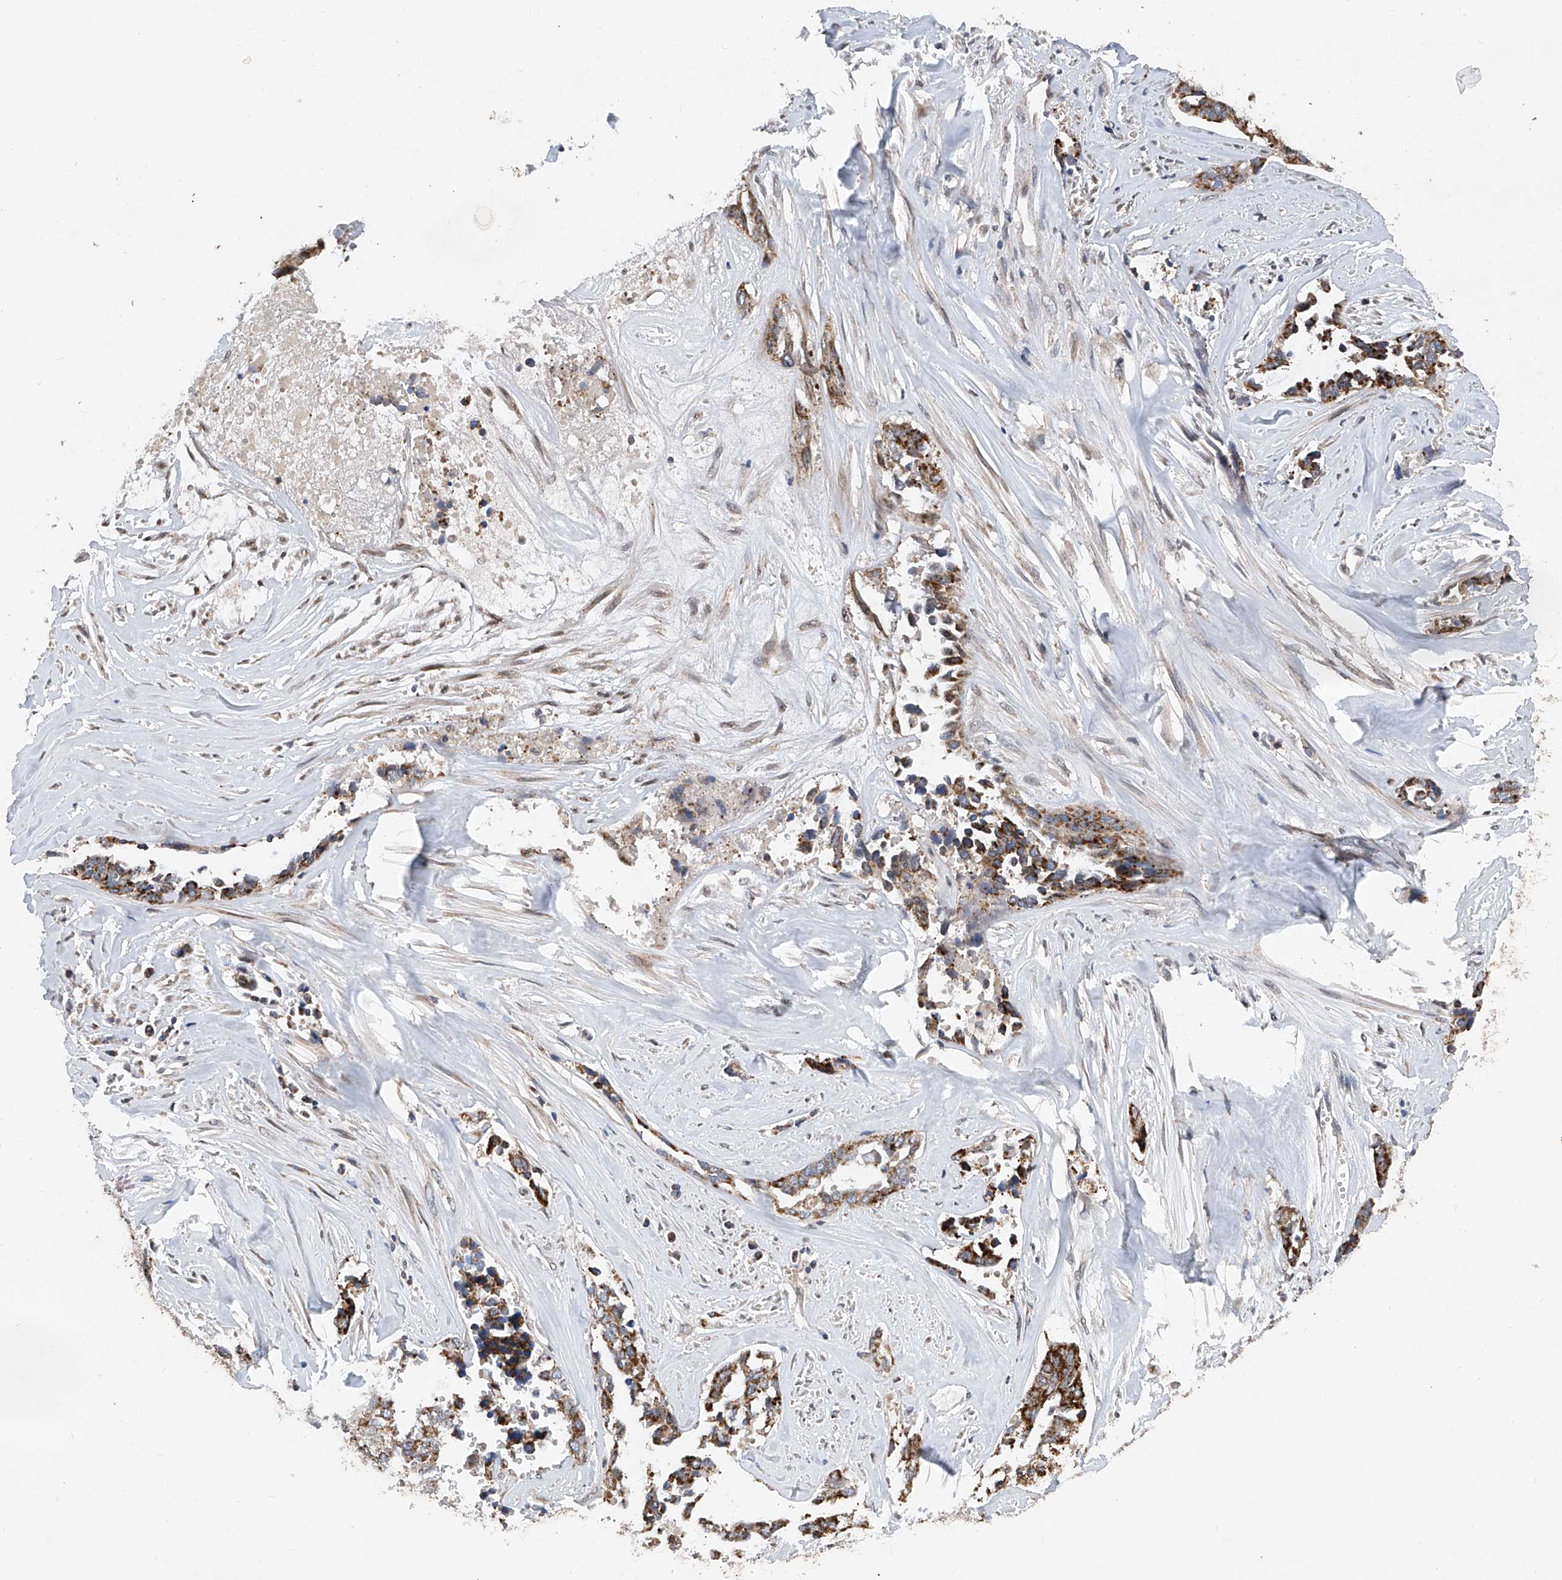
{"staining": {"intensity": "moderate", "quantity": ">75%", "location": "cytoplasmic/membranous"}, "tissue": "ovarian cancer", "cell_type": "Tumor cells", "image_type": "cancer", "snomed": [{"axis": "morphology", "description": "Cystadenocarcinoma, serous, NOS"}, {"axis": "topography", "description": "Ovary"}], "caption": "Protein expression analysis of ovarian cancer exhibits moderate cytoplasmic/membranous positivity in about >75% of tumor cells.", "gene": "BCKDHB", "patient": {"sex": "female", "age": 44}}